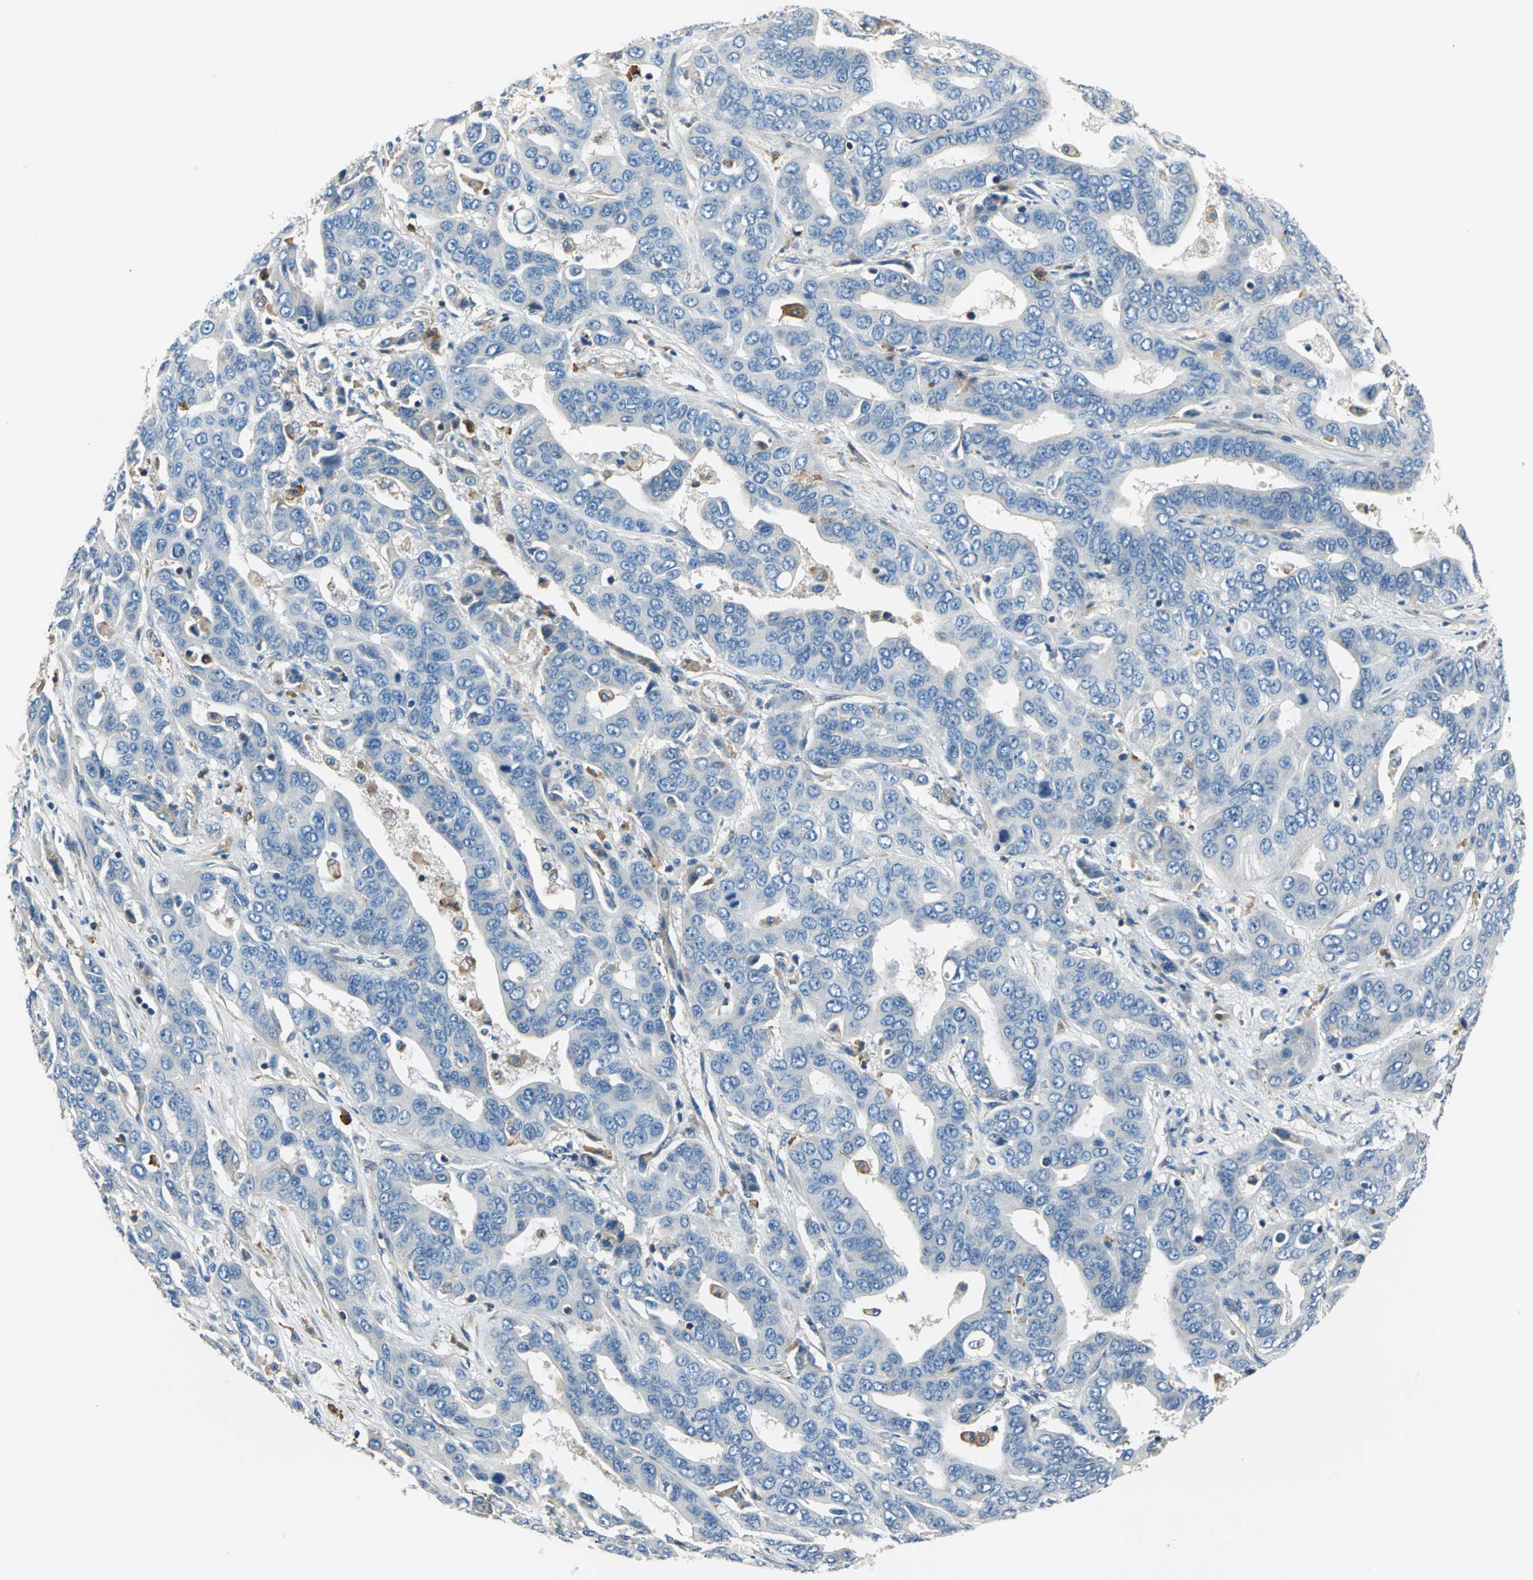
{"staining": {"intensity": "negative", "quantity": "none", "location": "none"}, "tissue": "liver cancer", "cell_type": "Tumor cells", "image_type": "cancer", "snomed": [{"axis": "morphology", "description": "Cholangiocarcinoma"}, {"axis": "topography", "description": "Liver"}], "caption": "A high-resolution histopathology image shows IHC staining of cholangiocarcinoma (liver), which exhibits no significant staining in tumor cells.", "gene": "DDX3Y", "patient": {"sex": "female", "age": 52}}